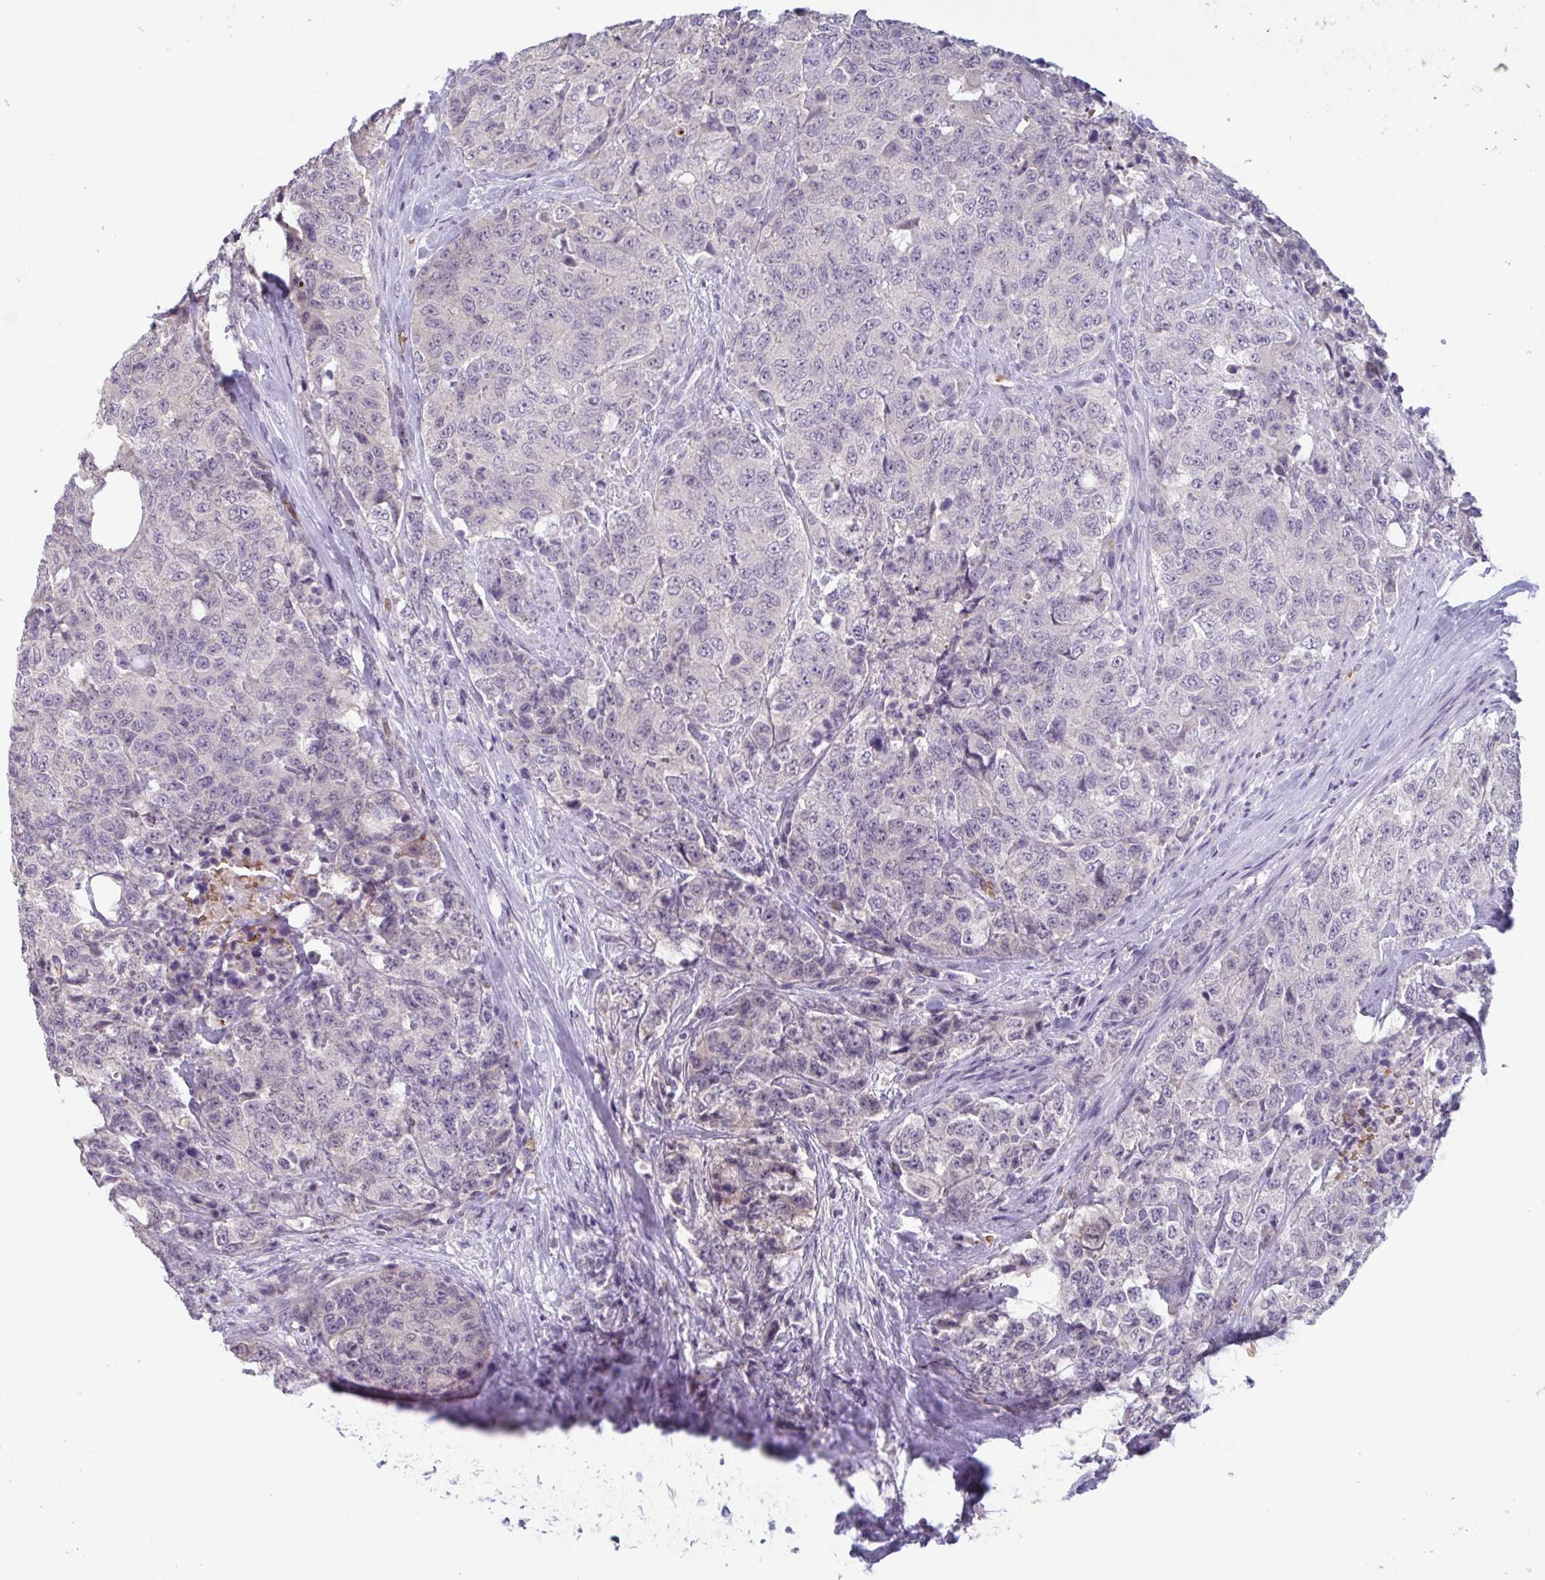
{"staining": {"intensity": "negative", "quantity": "none", "location": "none"}, "tissue": "urothelial cancer", "cell_type": "Tumor cells", "image_type": "cancer", "snomed": [{"axis": "morphology", "description": "Urothelial carcinoma, High grade"}, {"axis": "topography", "description": "Urinary bladder"}], "caption": "Immunohistochemistry histopathology image of urothelial carcinoma (high-grade) stained for a protein (brown), which demonstrates no staining in tumor cells. Nuclei are stained in blue.", "gene": "RHAG", "patient": {"sex": "female", "age": 78}}